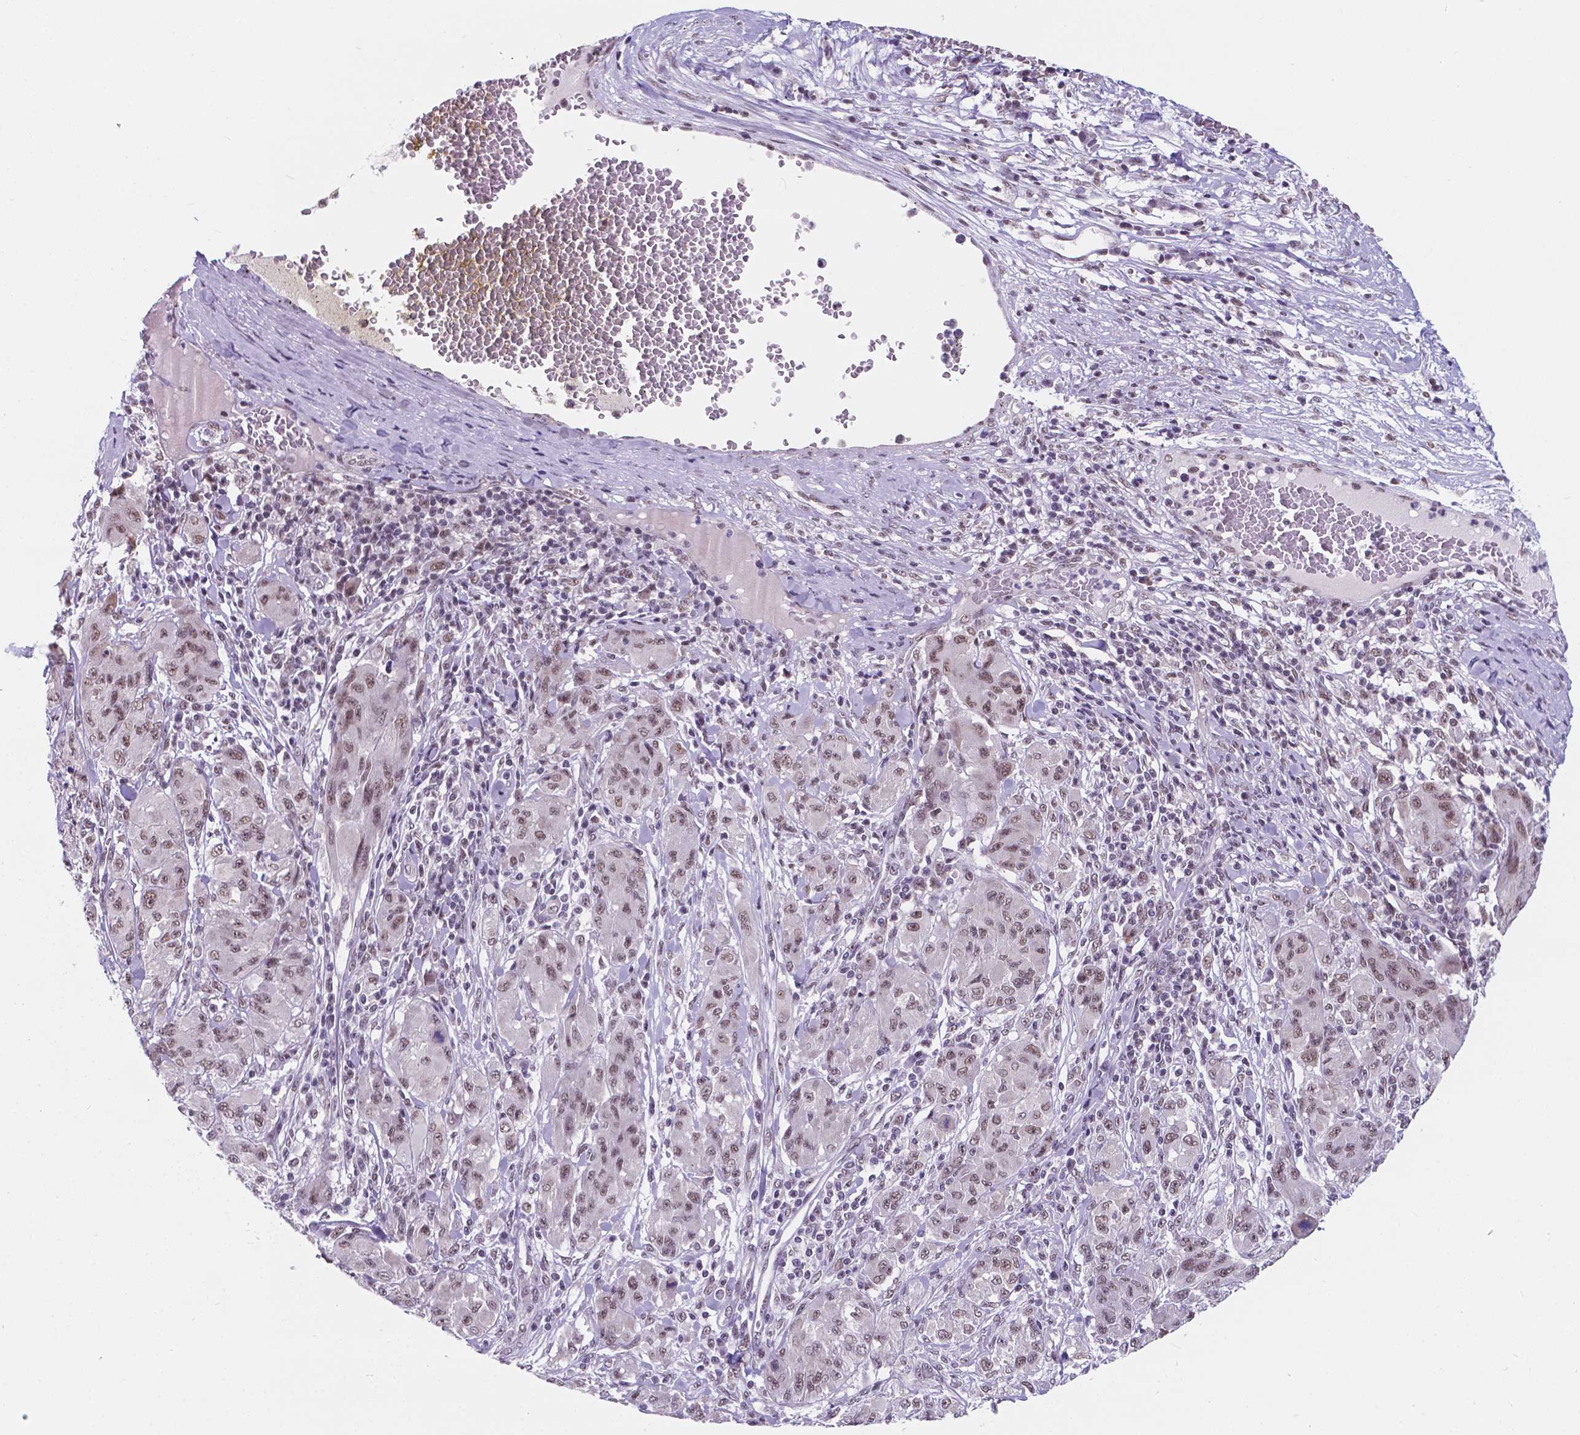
{"staining": {"intensity": "weak", "quantity": "25%-75%", "location": "nuclear"}, "tissue": "melanoma", "cell_type": "Tumor cells", "image_type": "cancer", "snomed": [{"axis": "morphology", "description": "Malignant melanoma, NOS"}, {"axis": "topography", "description": "Skin"}], "caption": "Immunohistochemical staining of human malignant melanoma shows low levels of weak nuclear protein expression in approximately 25%-75% of tumor cells.", "gene": "BCAS2", "patient": {"sex": "female", "age": 91}}